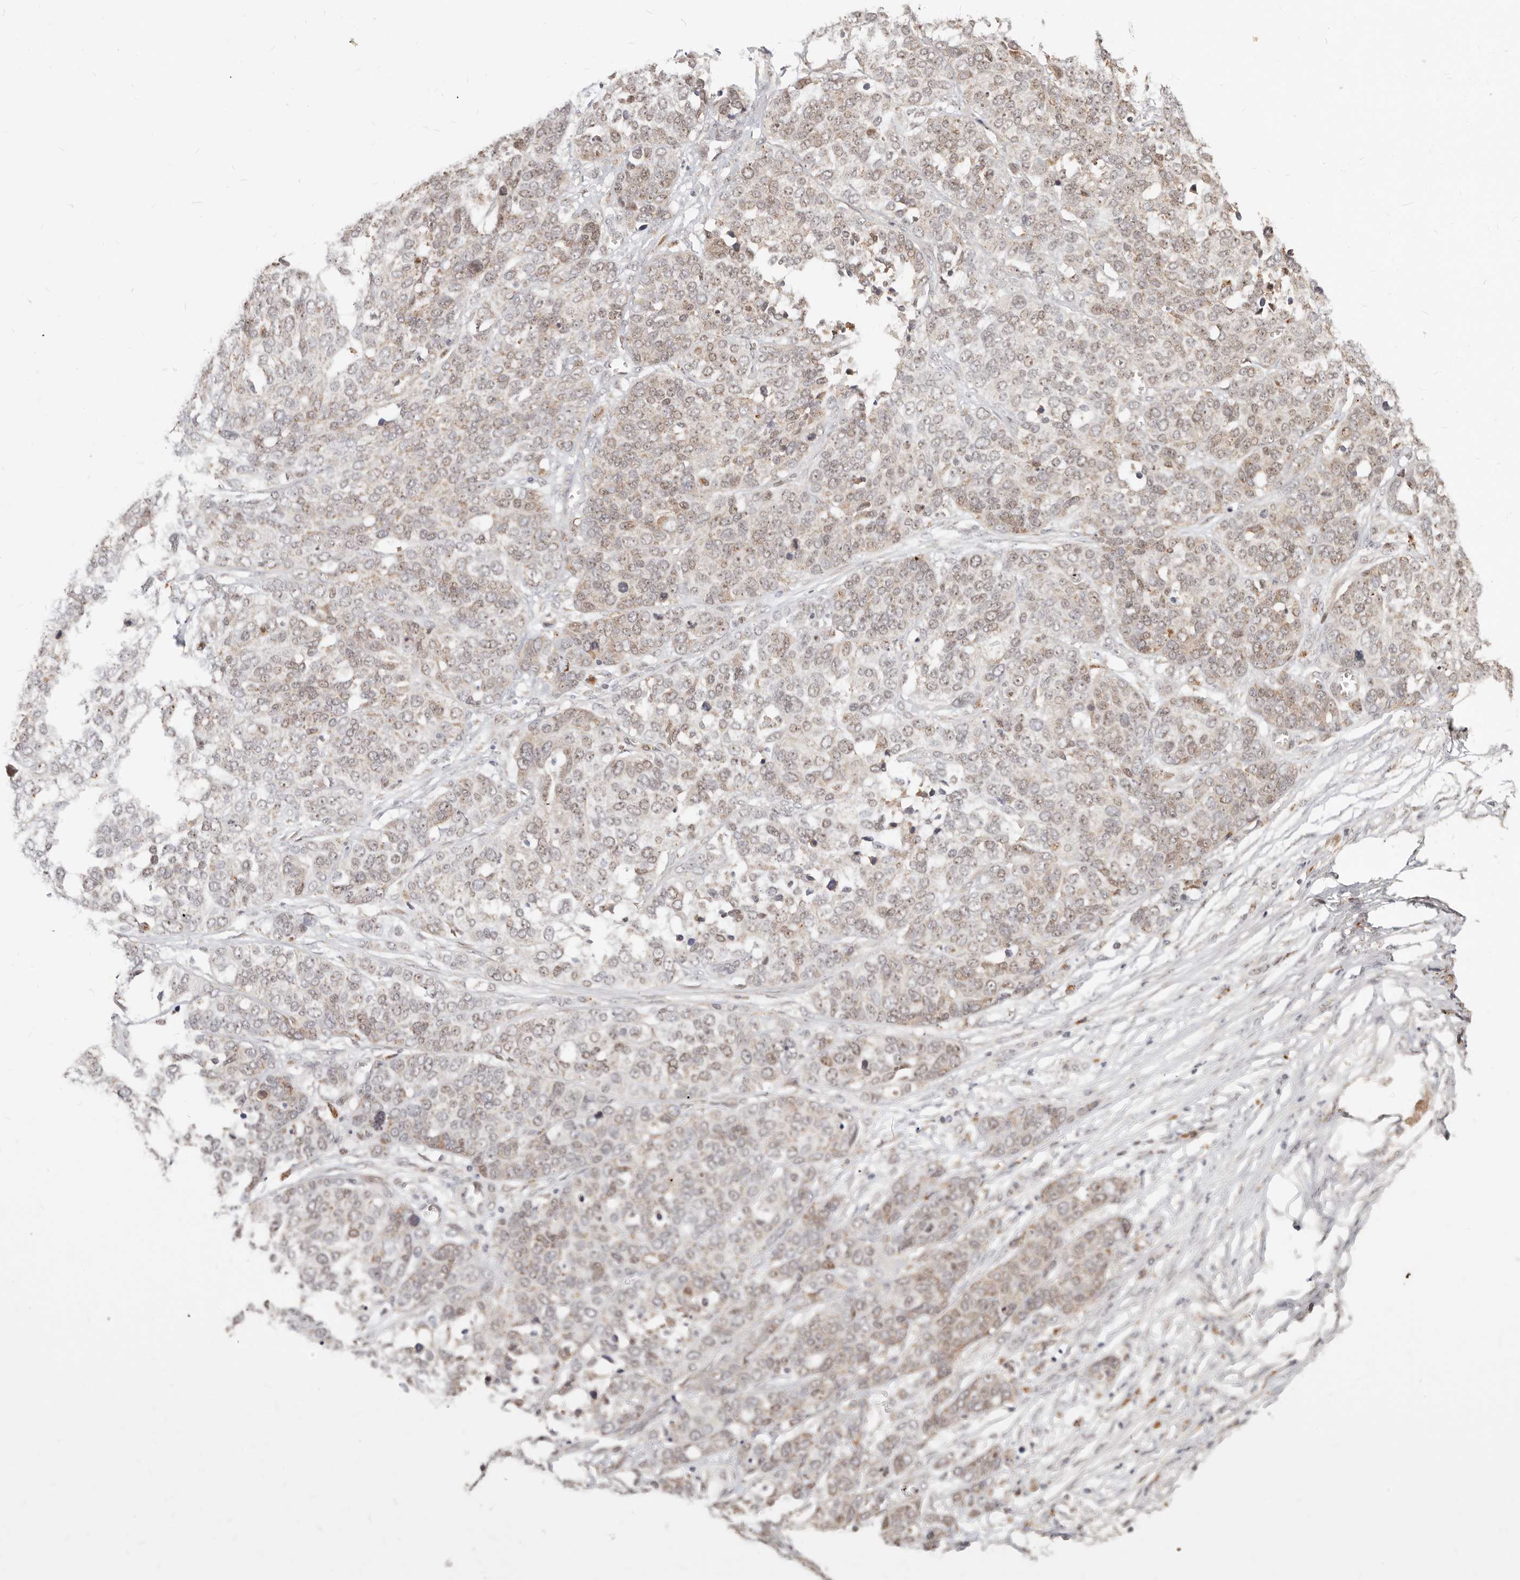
{"staining": {"intensity": "weak", "quantity": ">75%", "location": "cytoplasmic/membranous,nuclear"}, "tissue": "ovarian cancer", "cell_type": "Tumor cells", "image_type": "cancer", "snomed": [{"axis": "morphology", "description": "Cystadenocarcinoma, serous, NOS"}, {"axis": "topography", "description": "Ovary"}], "caption": "A high-resolution photomicrograph shows immunohistochemistry staining of serous cystadenocarcinoma (ovarian), which shows weak cytoplasmic/membranous and nuclear staining in approximately >75% of tumor cells.", "gene": "ZRANB1", "patient": {"sex": "female", "age": 44}}